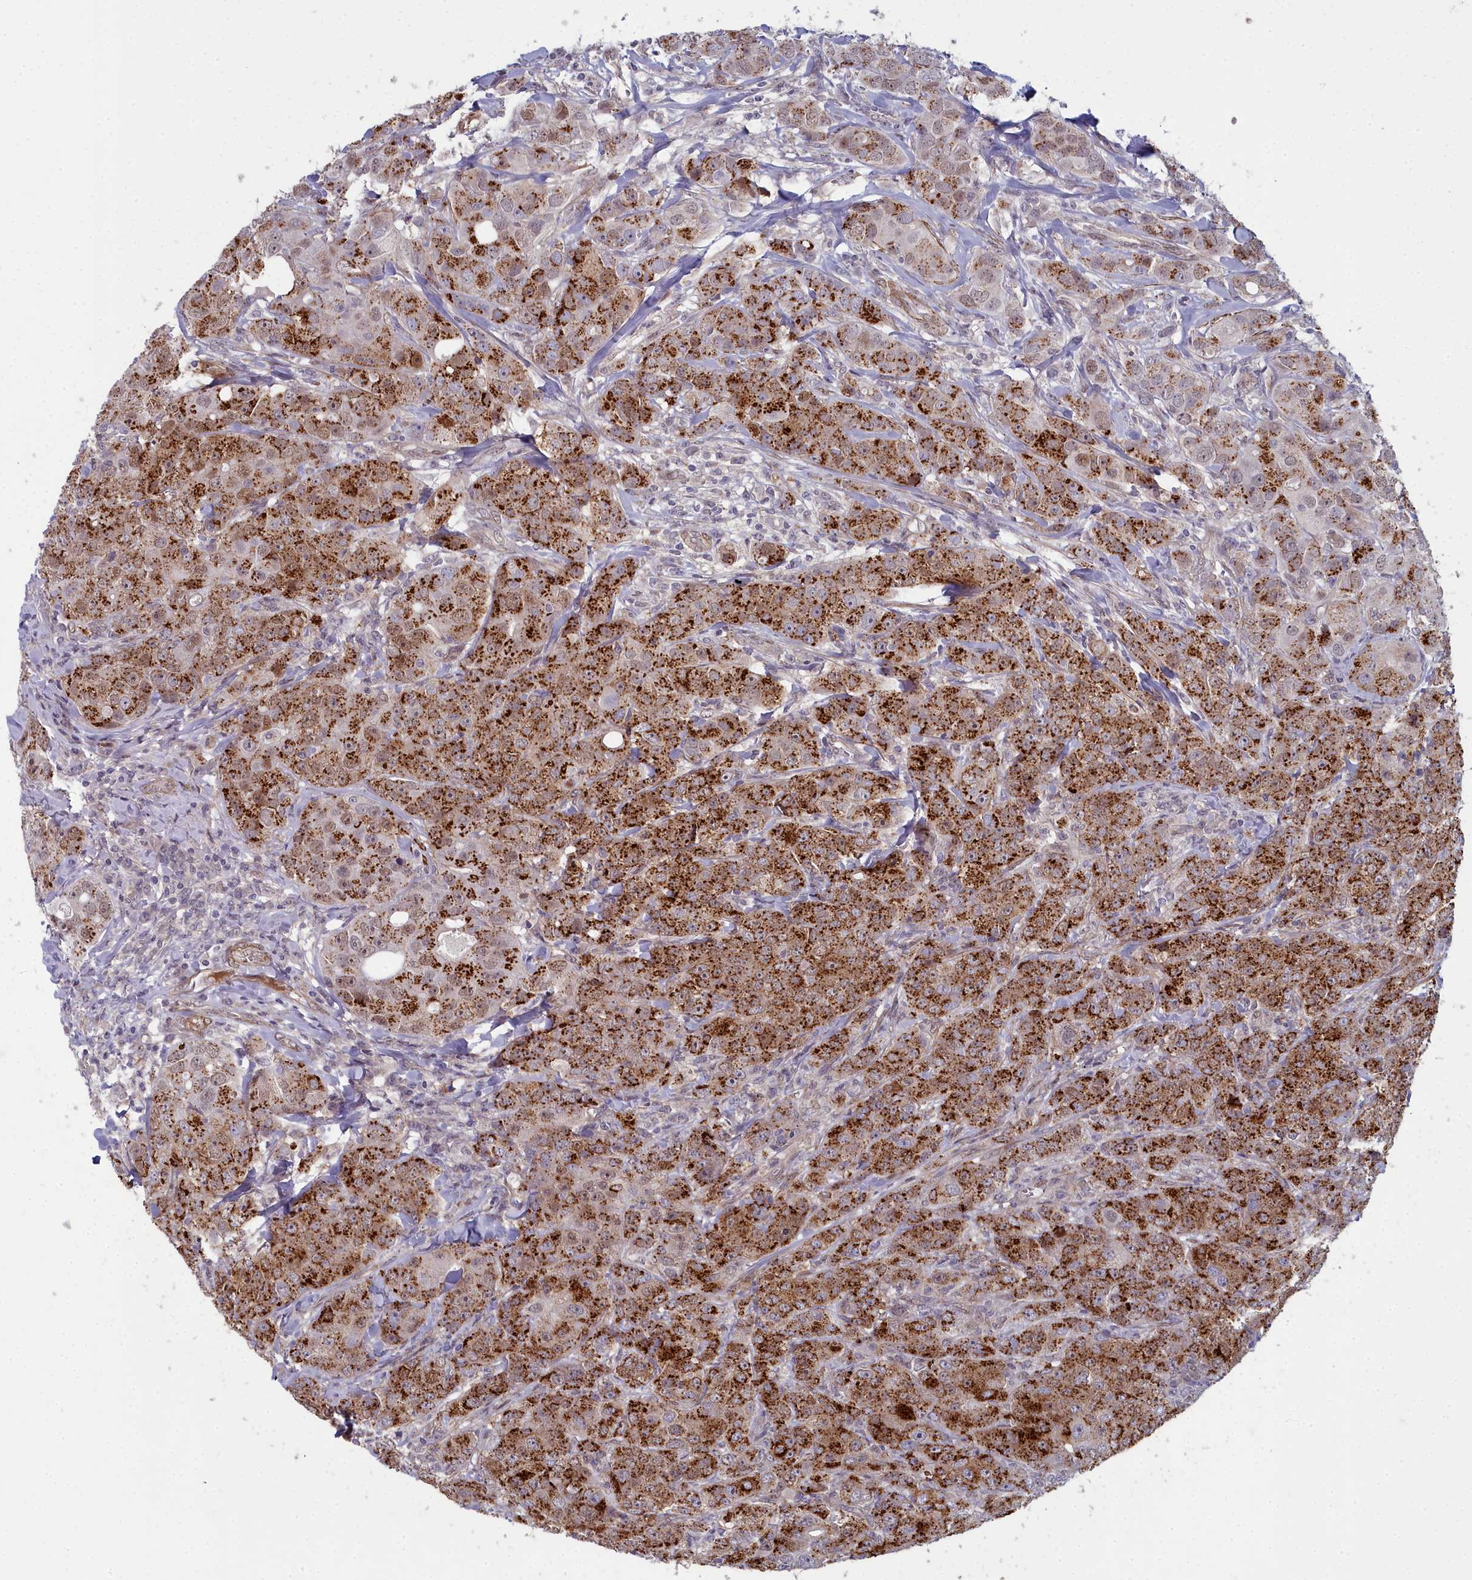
{"staining": {"intensity": "strong", "quantity": ">75%", "location": "cytoplasmic/membranous"}, "tissue": "breast cancer", "cell_type": "Tumor cells", "image_type": "cancer", "snomed": [{"axis": "morphology", "description": "Duct carcinoma"}, {"axis": "topography", "description": "Breast"}], "caption": "Approximately >75% of tumor cells in breast cancer (invasive ductal carcinoma) exhibit strong cytoplasmic/membranous protein staining as visualized by brown immunohistochemical staining.", "gene": "ZNF626", "patient": {"sex": "female", "age": 43}}